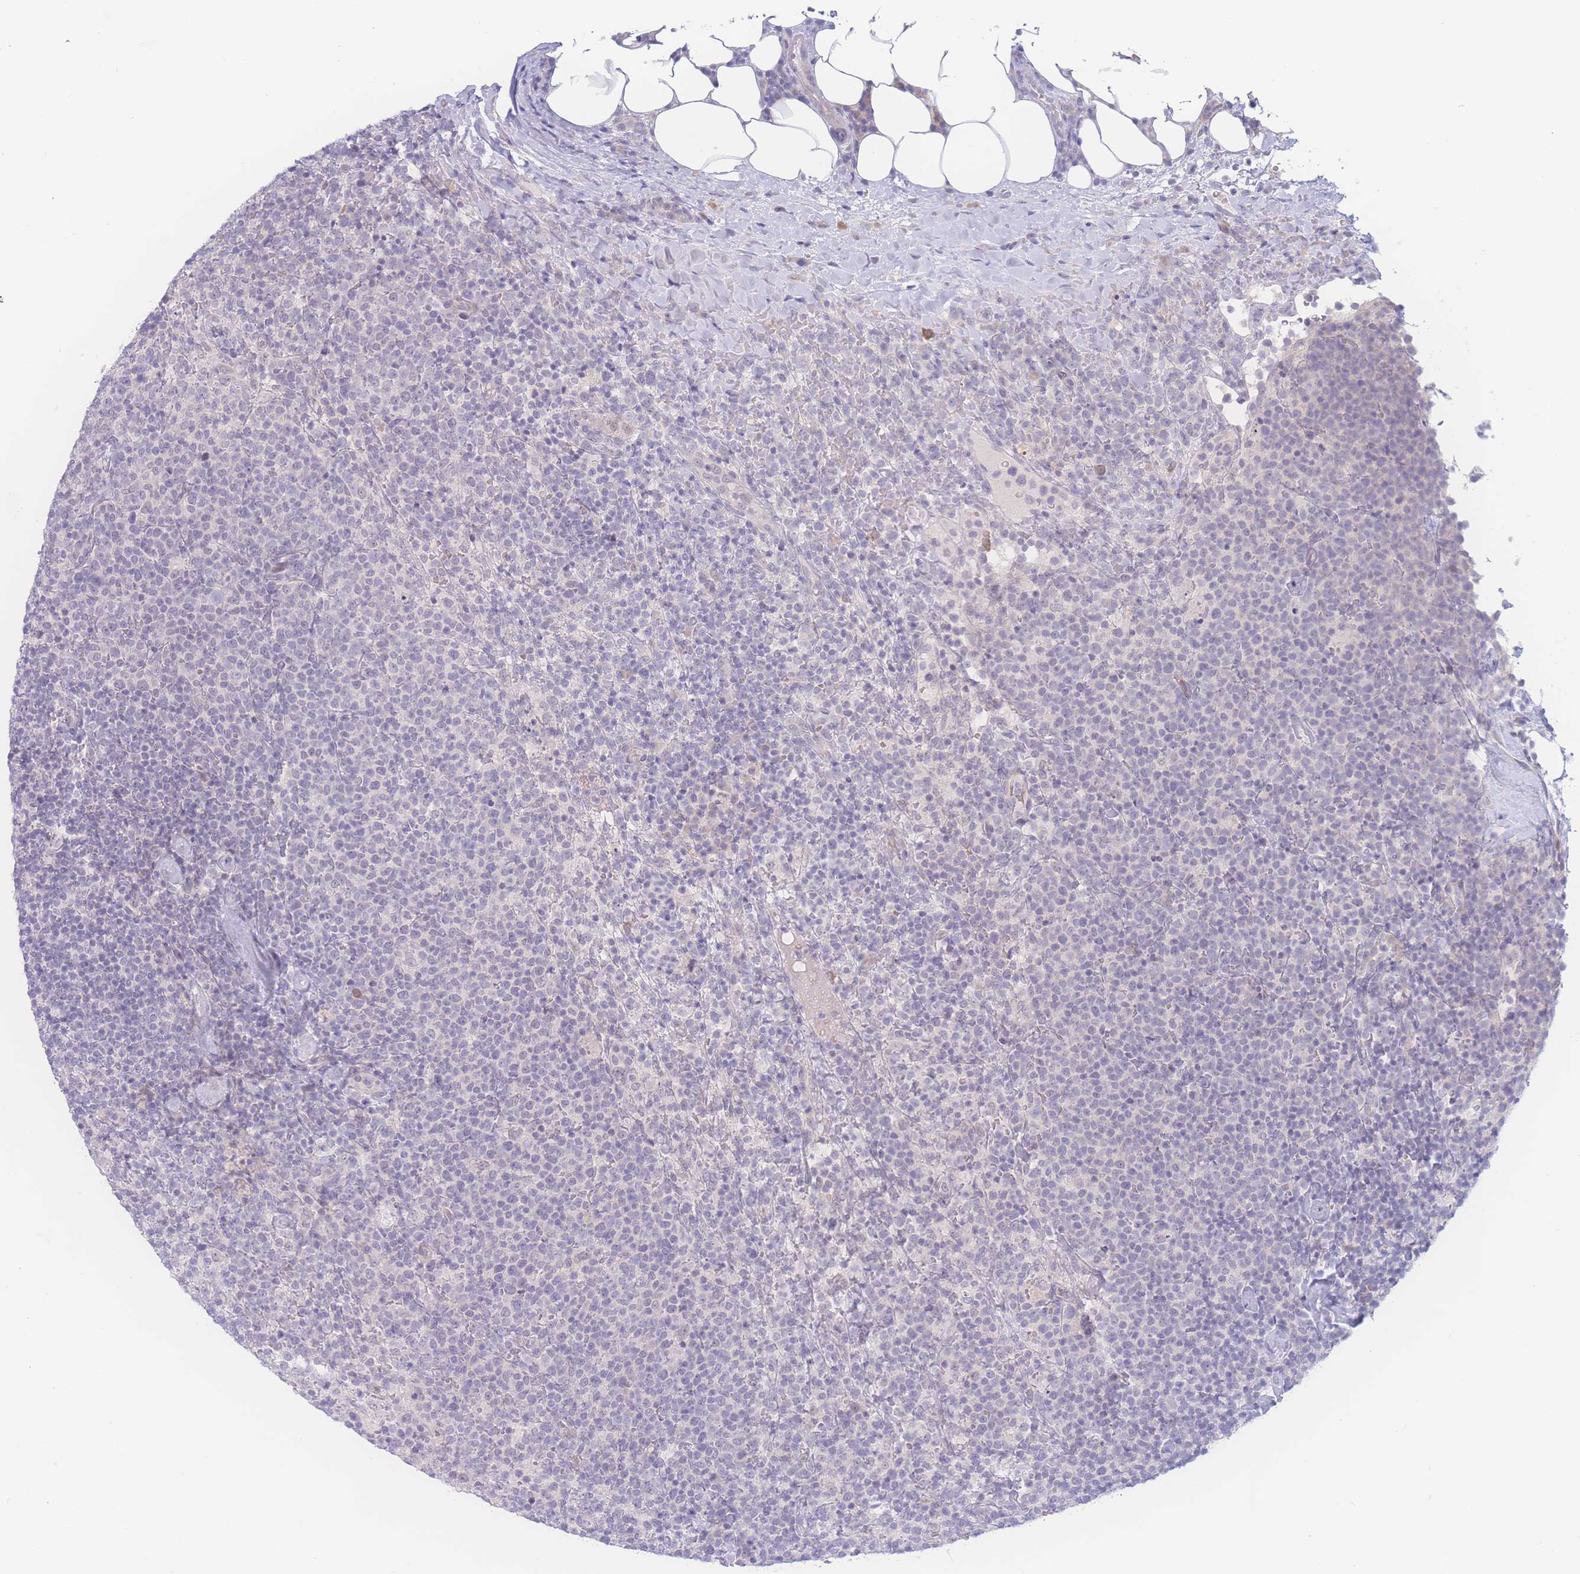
{"staining": {"intensity": "negative", "quantity": "none", "location": "none"}, "tissue": "lymphoma", "cell_type": "Tumor cells", "image_type": "cancer", "snomed": [{"axis": "morphology", "description": "Malignant lymphoma, non-Hodgkin's type, High grade"}, {"axis": "topography", "description": "Lymph node"}], "caption": "Immunohistochemistry of human malignant lymphoma, non-Hodgkin's type (high-grade) demonstrates no expression in tumor cells.", "gene": "PRSS22", "patient": {"sex": "male", "age": 61}}